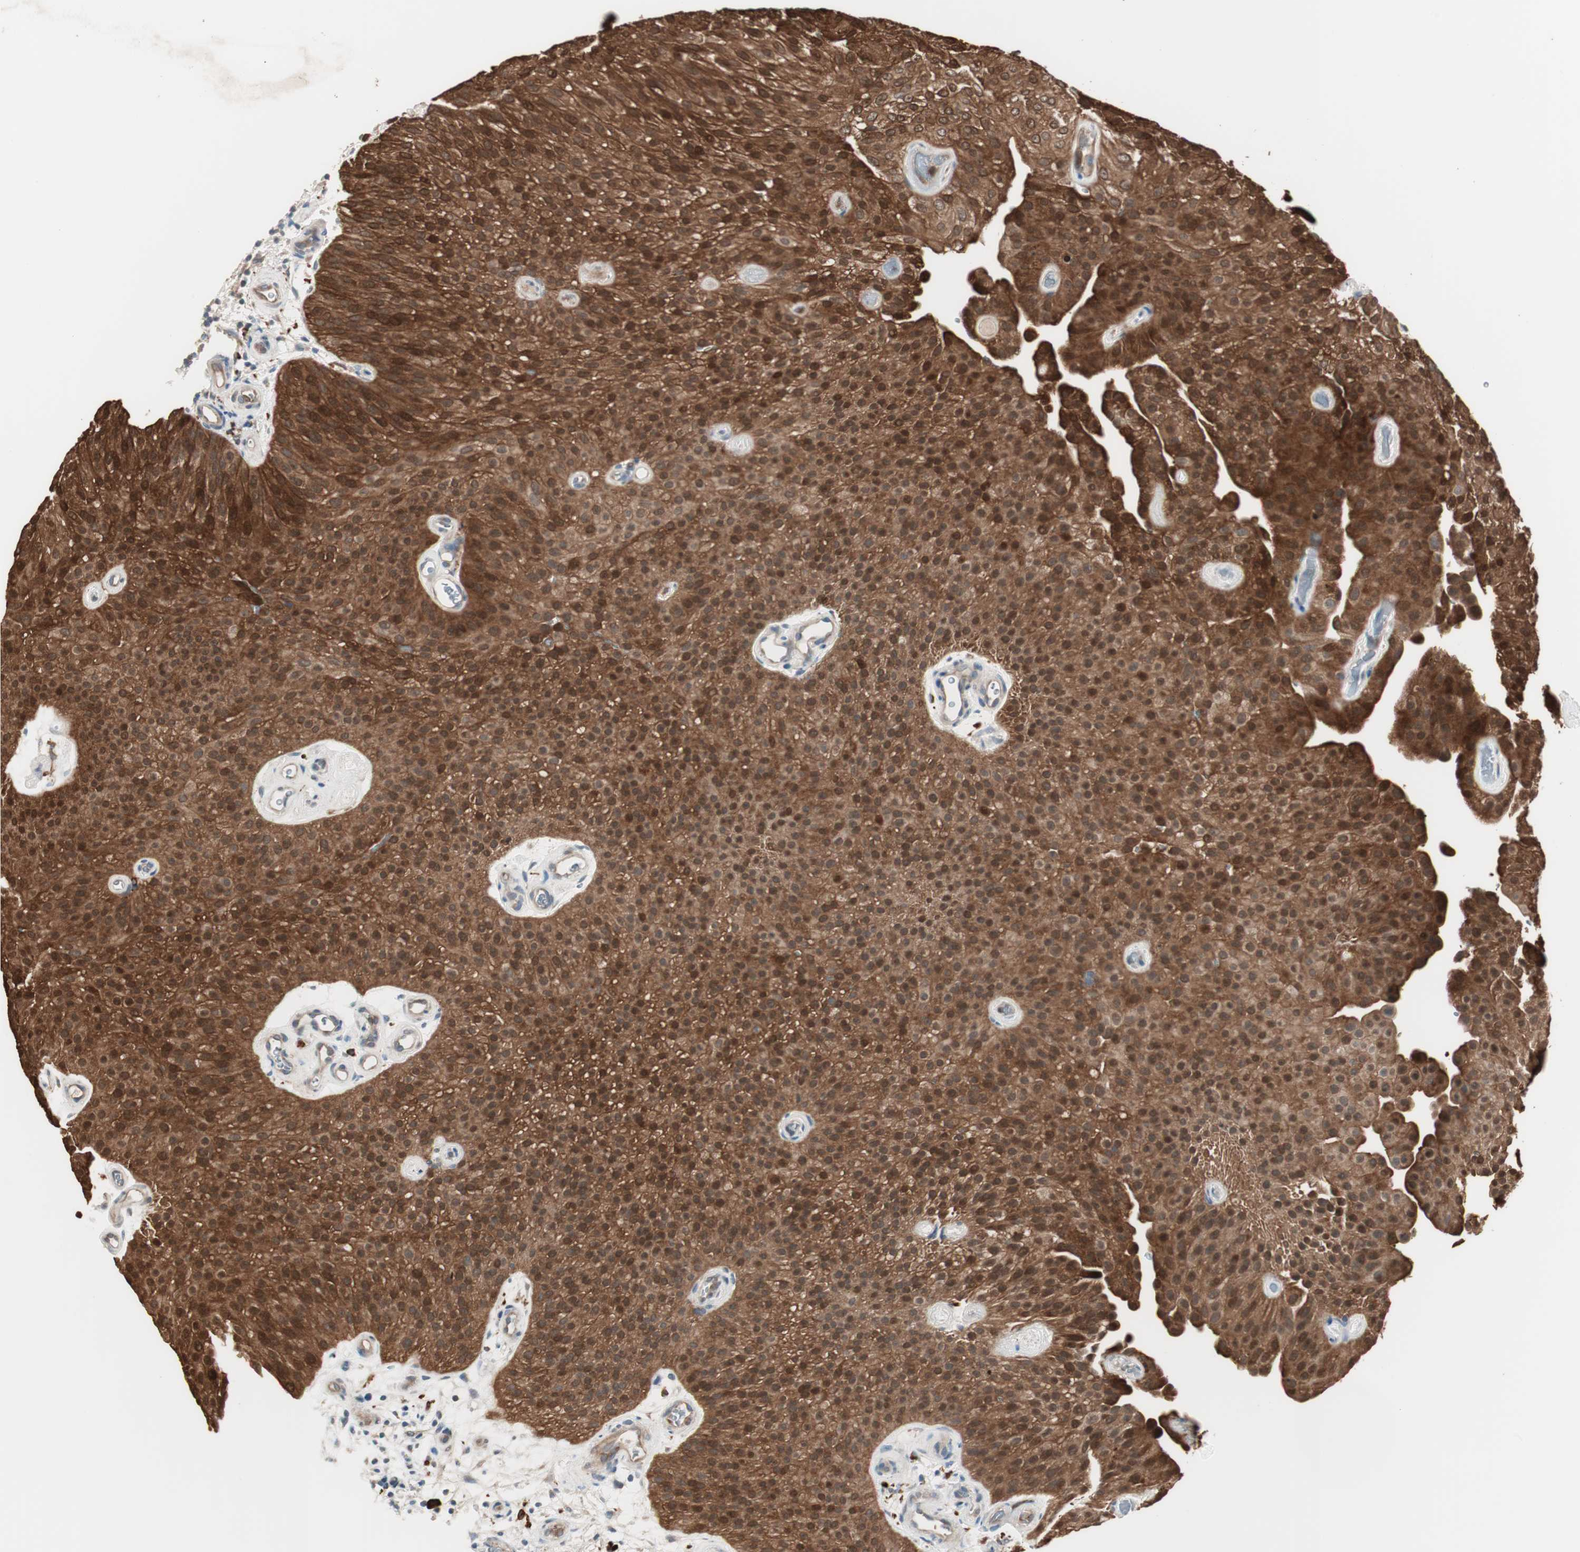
{"staining": {"intensity": "strong", "quantity": ">75%", "location": "cytoplasmic/membranous,nuclear"}, "tissue": "urothelial cancer", "cell_type": "Tumor cells", "image_type": "cancer", "snomed": [{"axis": "morphology", "description": "Urothelial carcinoma, Low grade"}, {"axis": "topography", "description": "Urinary bladder"}], "caption": "Immunohistochemistry (IHC) of urothelial cancer reveals high levels of strong cytoplasmic/membranous and nuclear positivity in about >75% of tumor cells. (DAB (3,3'-diaminobenzidine) = brown stain, brightfield microscopy at high magnification).", "gene": "STAB1", "patient": {"sex": "female", "age": 60}}